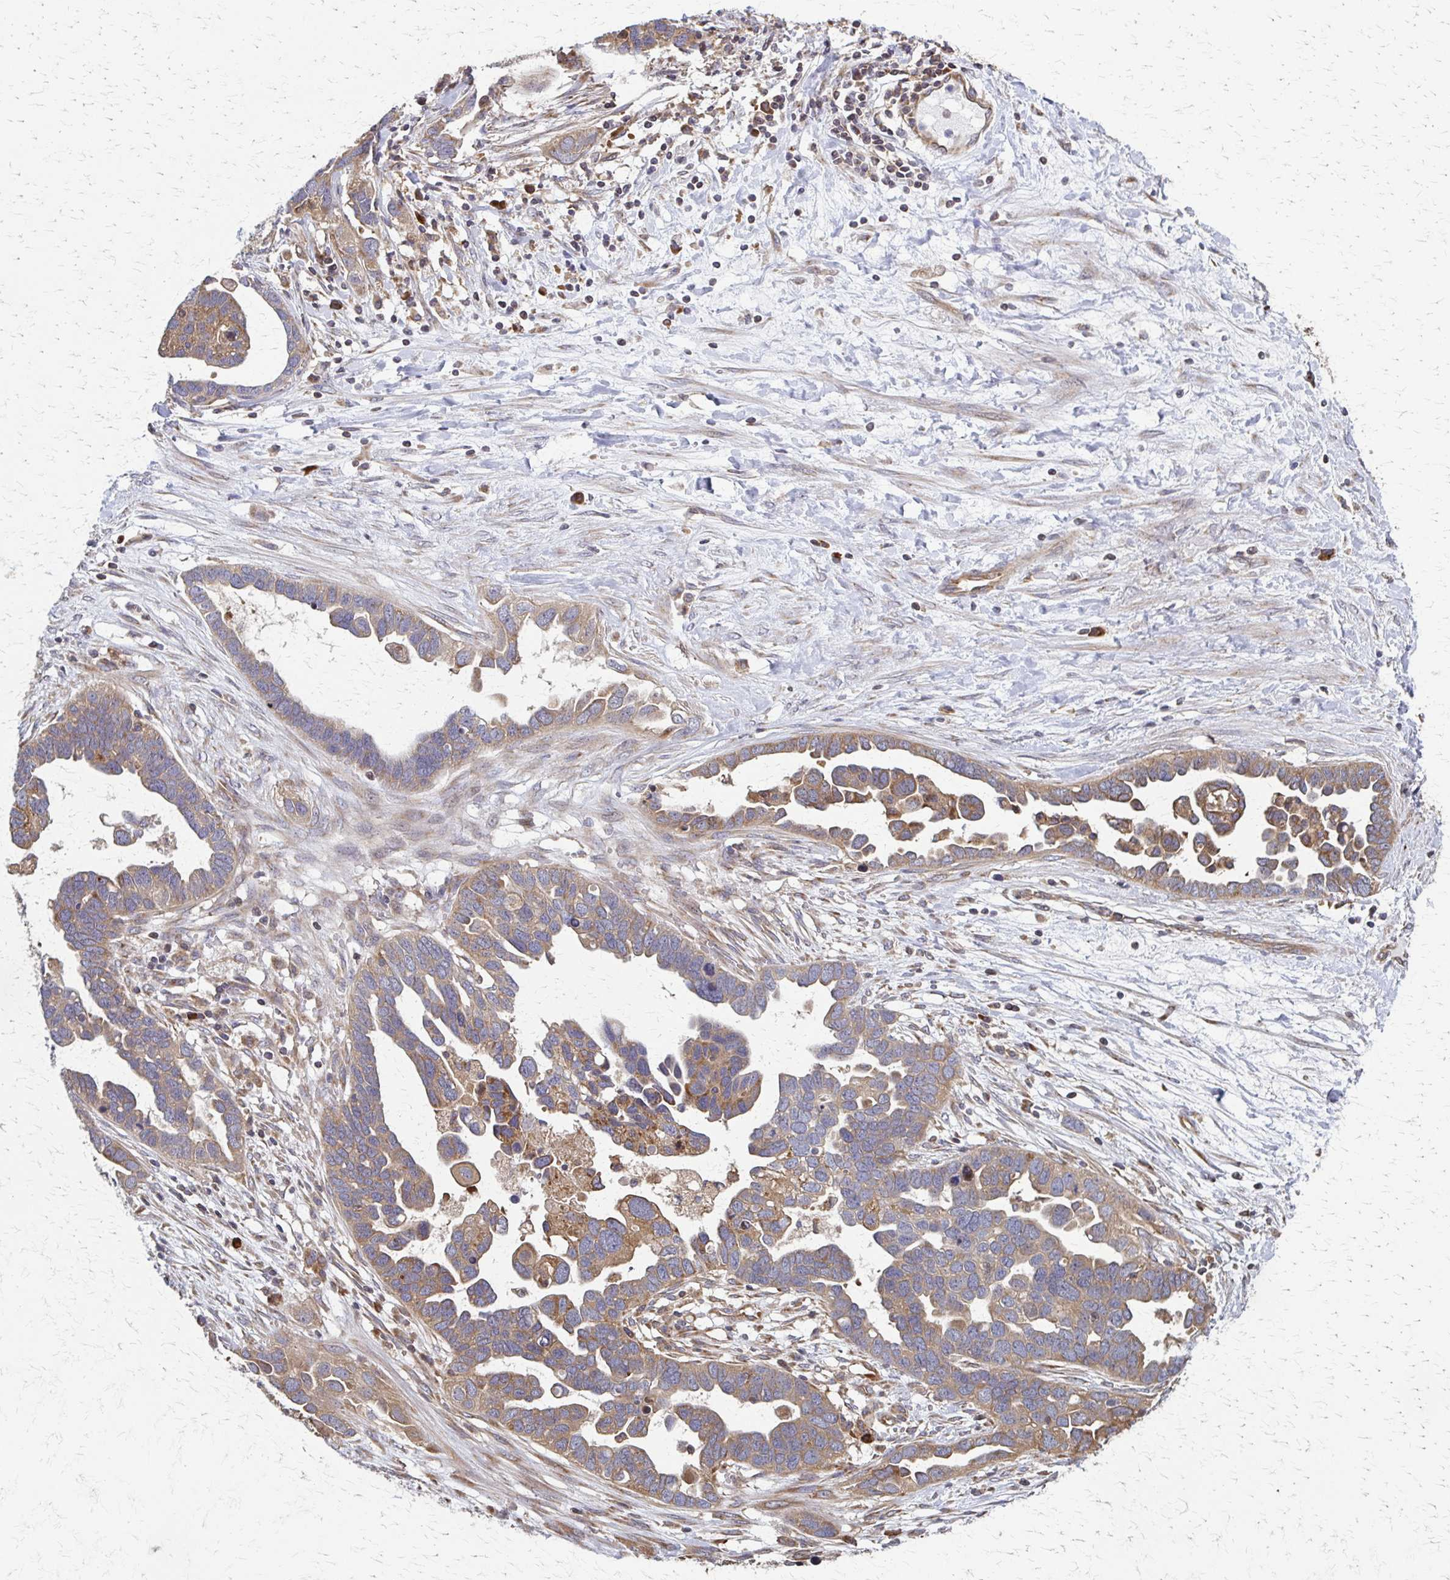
{"staining": {"intensity": "moderate", "quantity": ">75%", "location": "cytoplasmic/membranous"}, "tissue": "ovarian cancer", "cell_type": "Tumor cells", "image_type": "cancer", "snomed": [{"axis": "morphology", "description": "Cystadenocarcinoma, serous, NOS"}, {"axis": "topography", "description": "Ovary"}], "caption": "Protein expression by immunohistochemistry exhibits moderate cytoplasmic/membranous staining in approximately >75% of tumor cells in serous cystadenocarcinoma (ovarian).", "gene": "EEF2", "patient": {"sex": "female", "age": 54}}